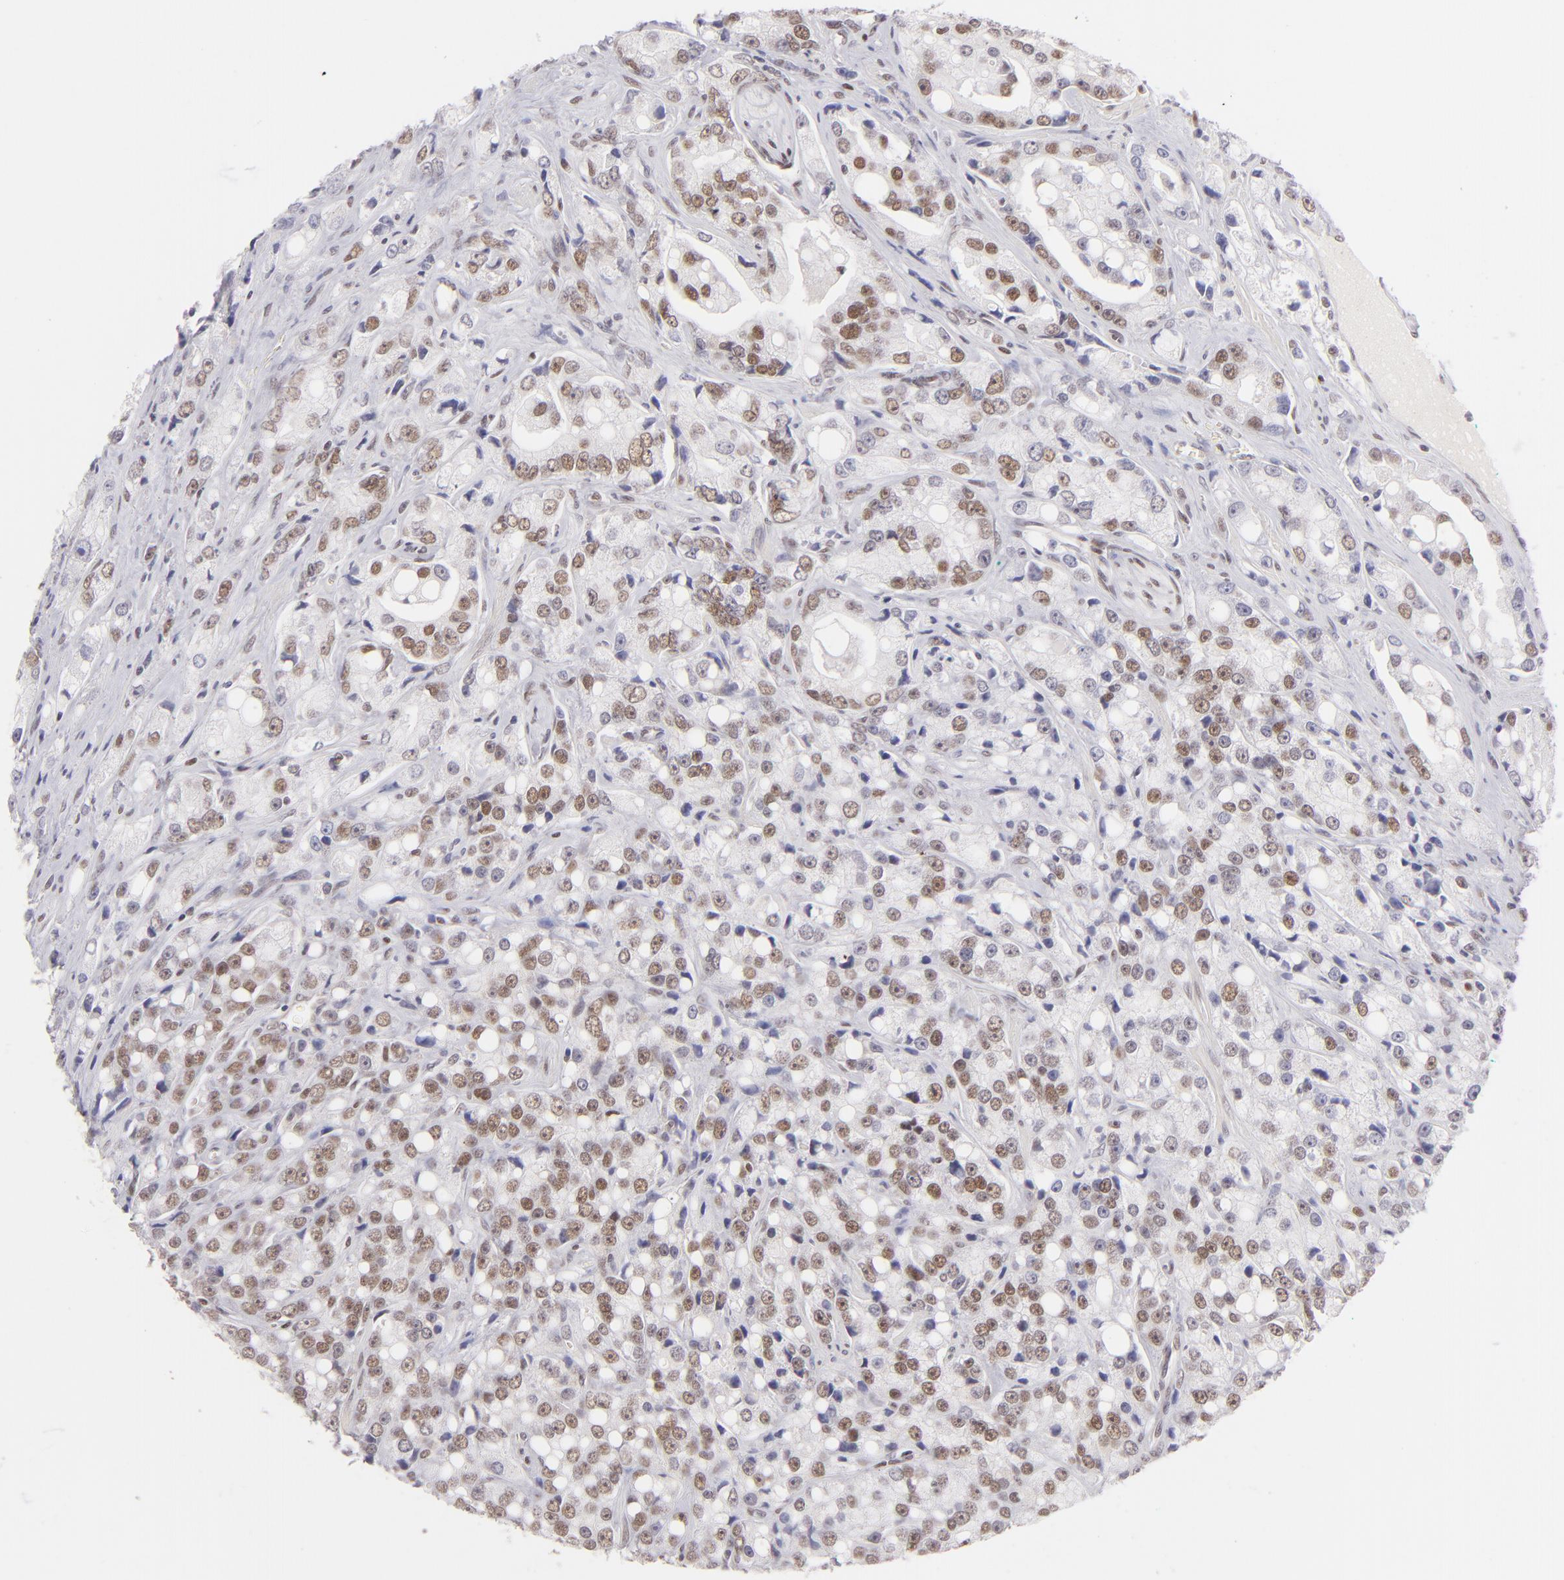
{"staining": {"intensity": "moderate", "quantity": "25%-75%", "location": "nuclear"}, "tissue": "prostate cancer", "cell_type": "Tumor cells", "image_type": "cancer", "snomed": [{"axis": "morphology", "description": "Adenocarcinoma, High grade"}, {"axis": "topography", "description": "Prostate"}], "caption": "IHC (DAB (3,3'-diaminobenzidine)) staining of prostate cancer (adenocarcinoma (high-grade)) demonstrates moderate nuclear protein expression in approximately 25%-75% of tumor cells. IHC stains the protein in brown and the nuclei are stained blue.", "gene": "POU2F1", "patient": {"sex": "male", "age": 67}}